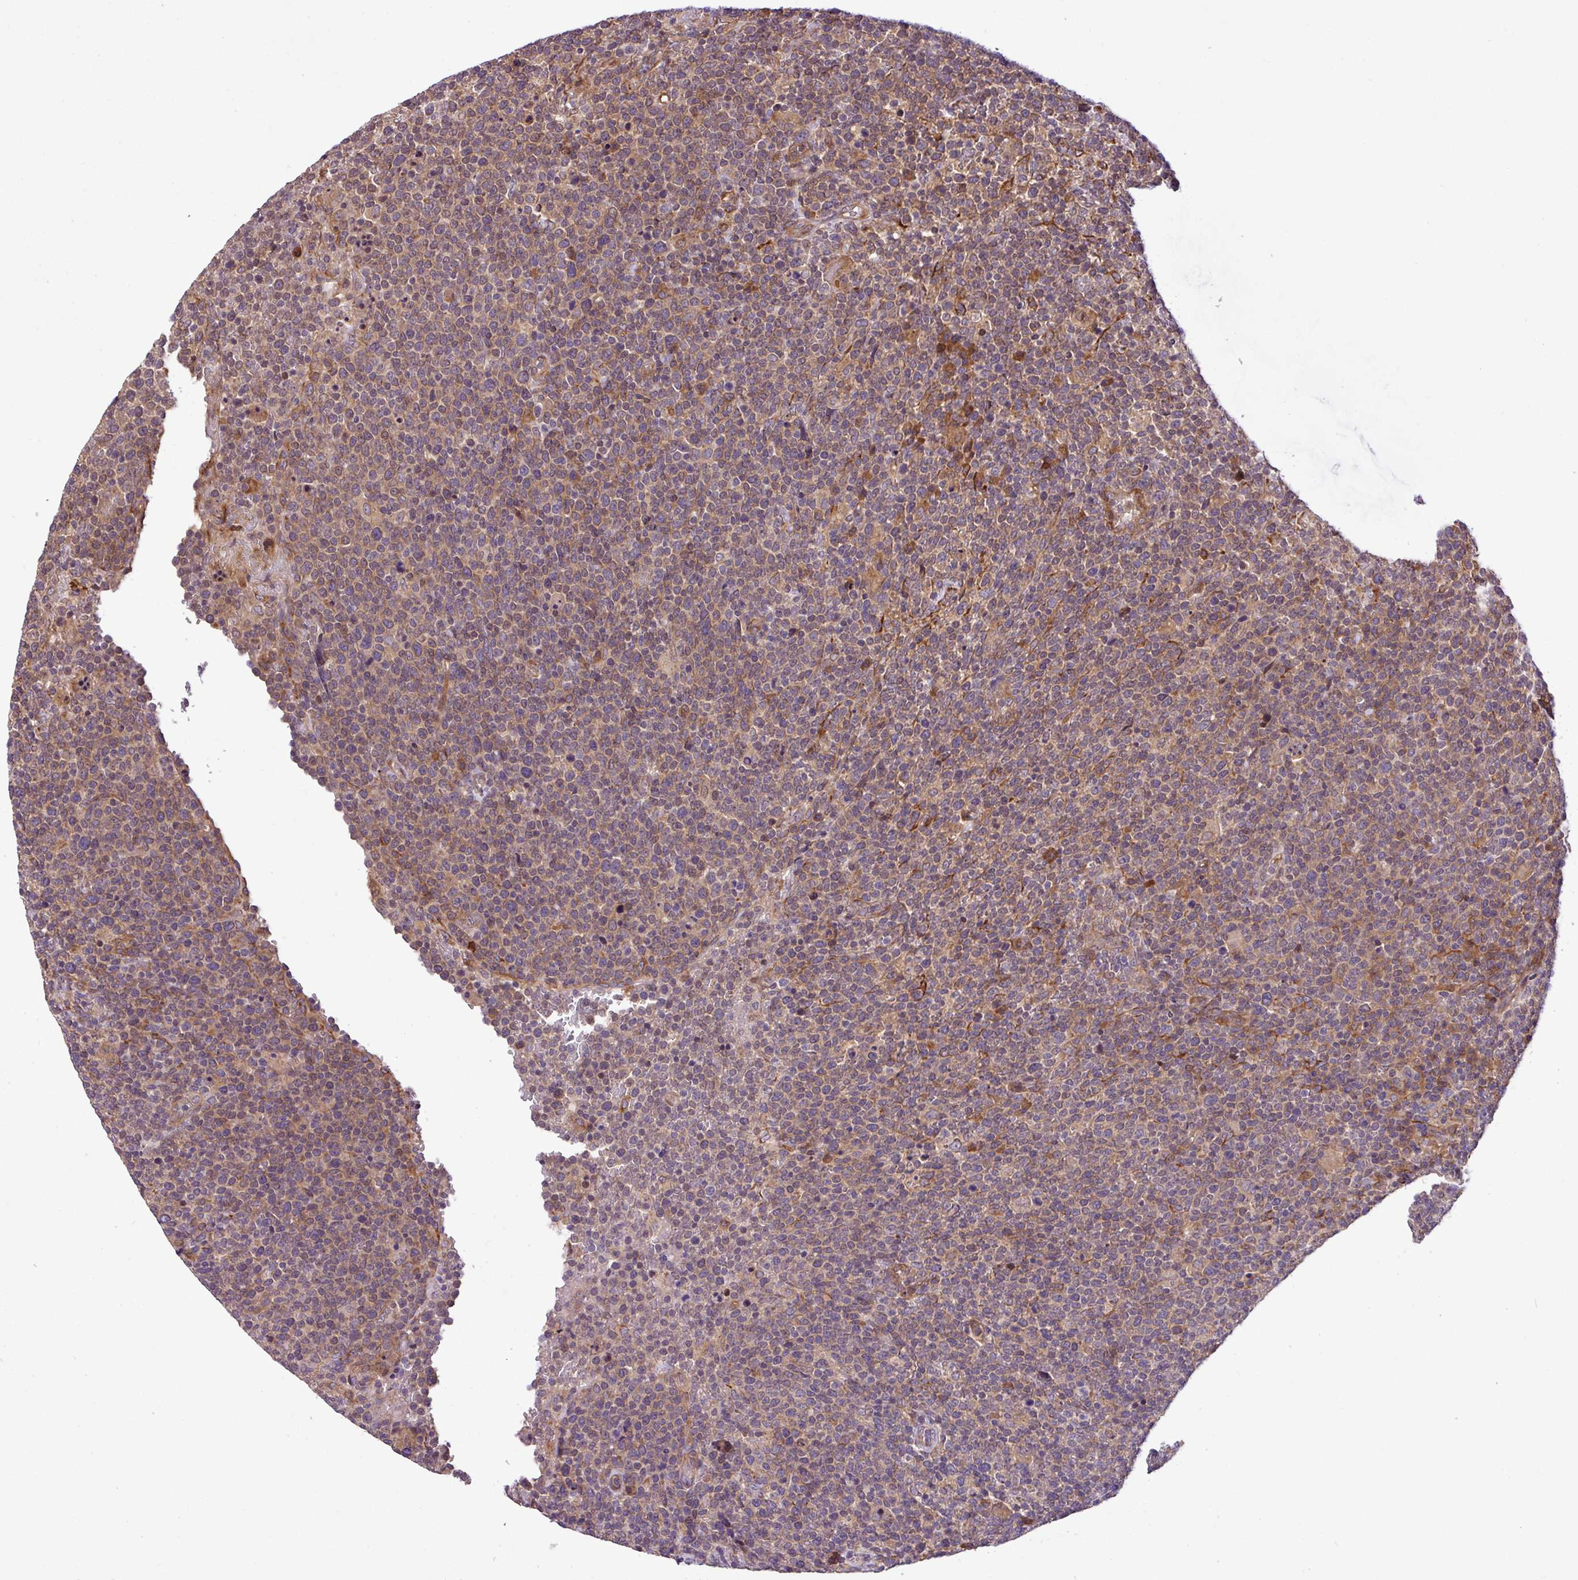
{"staining": {"intensity": "moderate", "quantity": "25%-75%", "location": "cytoplasmic/membranous"}, "tissue": "lymphoma", "cell_type": "Tumor cells", "image_type": "cancer", "snomed": [{"axis": "morphology", "description": "Malignant lymphoma, non-Hodgkin's type, High grade"}, {"axis": "topography", "description": "Lymph node"}], "caption": "Immunohistochemical staining of lymphoma demonstrates medium levels of moderate cytoplasmic/membranous protein positivity in about 25%-75% of tumor cells.", "gene": "DLGAP4", "patient": {"sex": "male", "age": 61}}